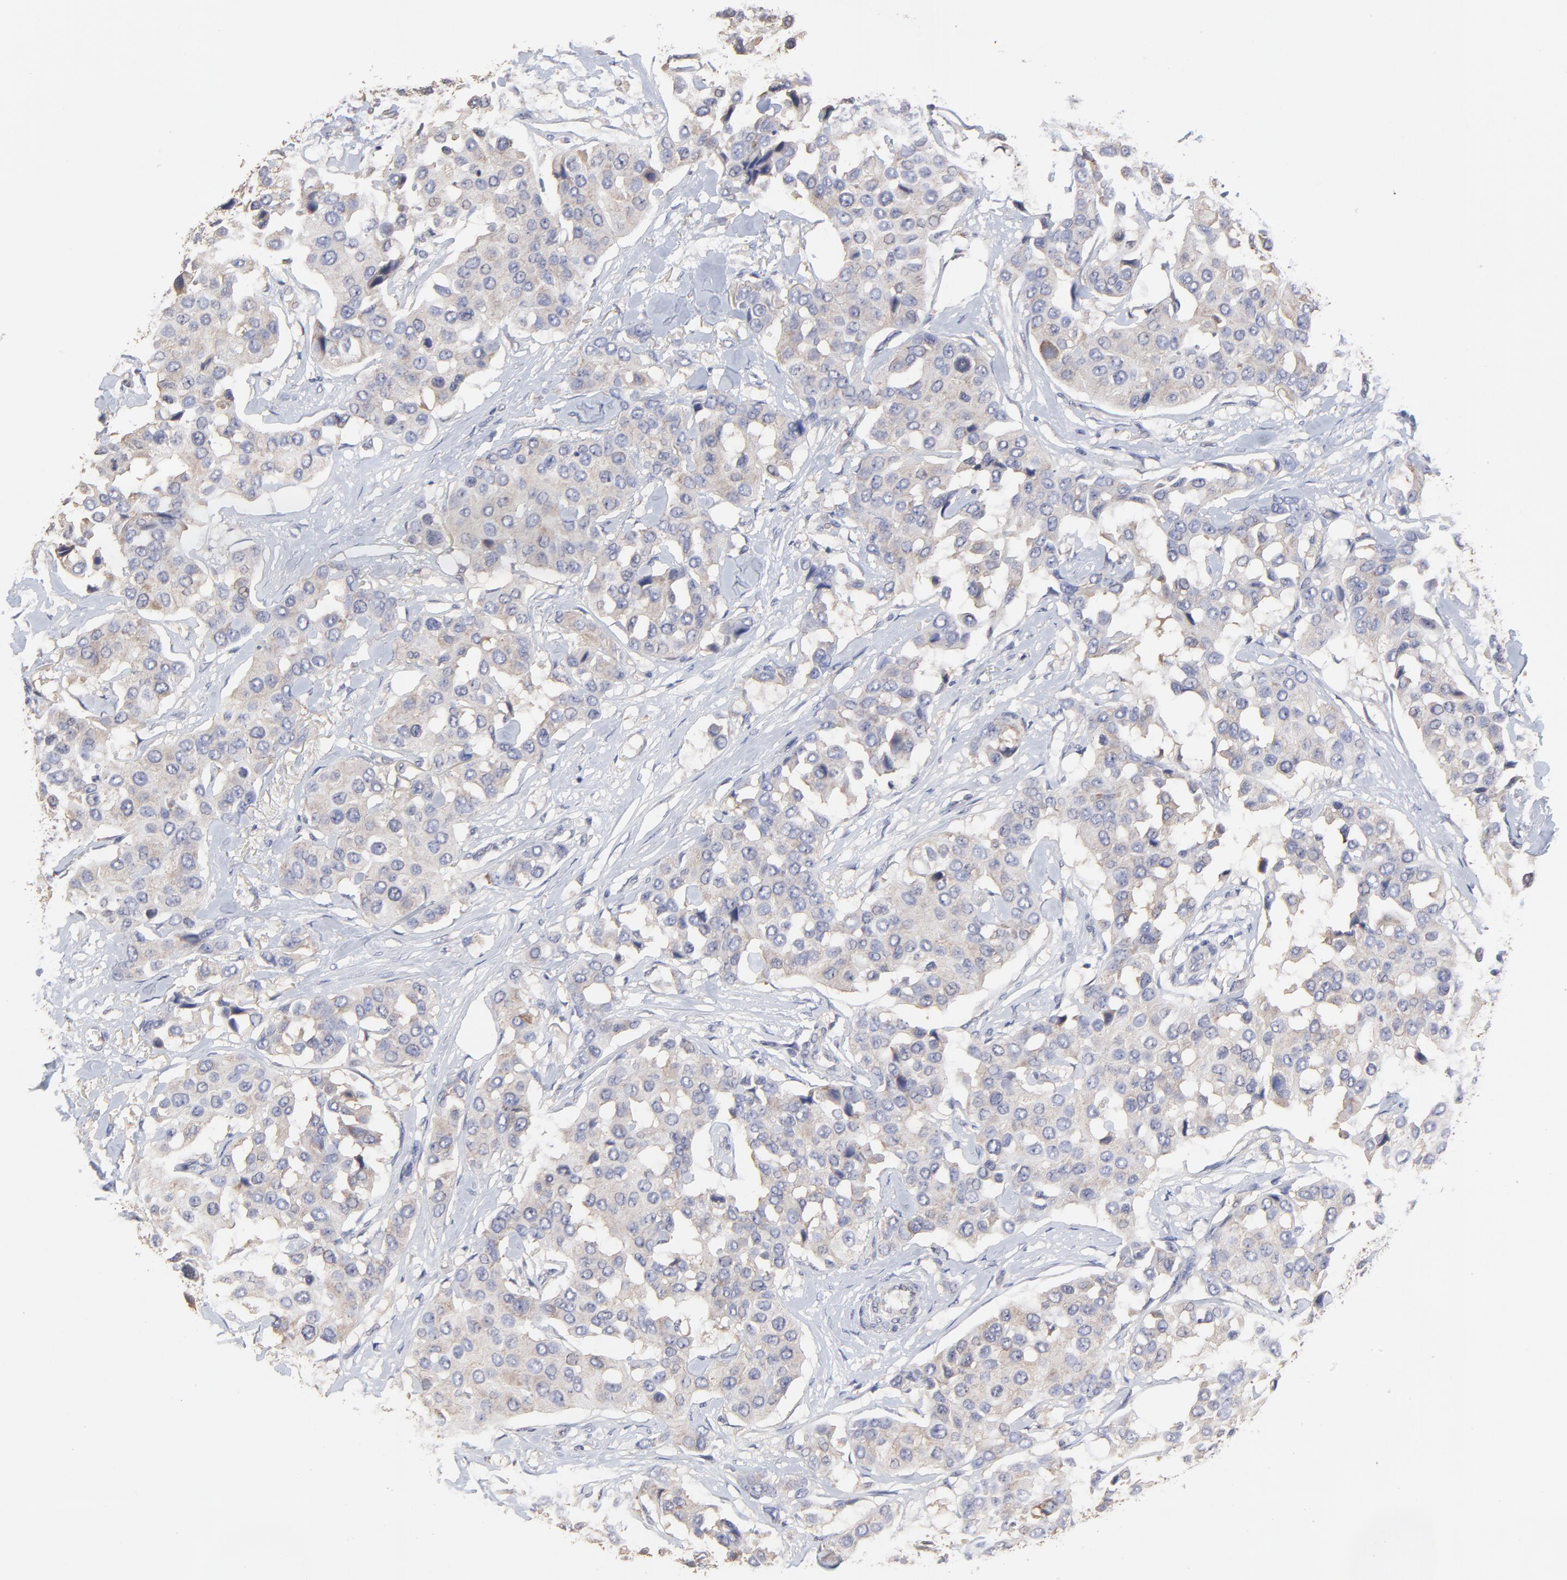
{"staining": {"intensity": "weak", "quantity": "<25%", "location": "cytoplasmic/membranous"}, "tissue": "breast cancer", "cell_type": "Tumor cells", "image_type": "cancer", "snomed": [{"axis": "morphology", "description": "Duct carcinoma"}, {"axis": "topography", "description": "Breast"}], "caption": "Image shows no significant protein expression in tumor cells of infiltrating ductal carcinoma (breast). (IHC, brightfield microscopy, high magnification).", "gene": "CCT2", "patient": {"sex": "female", "age": 80}}